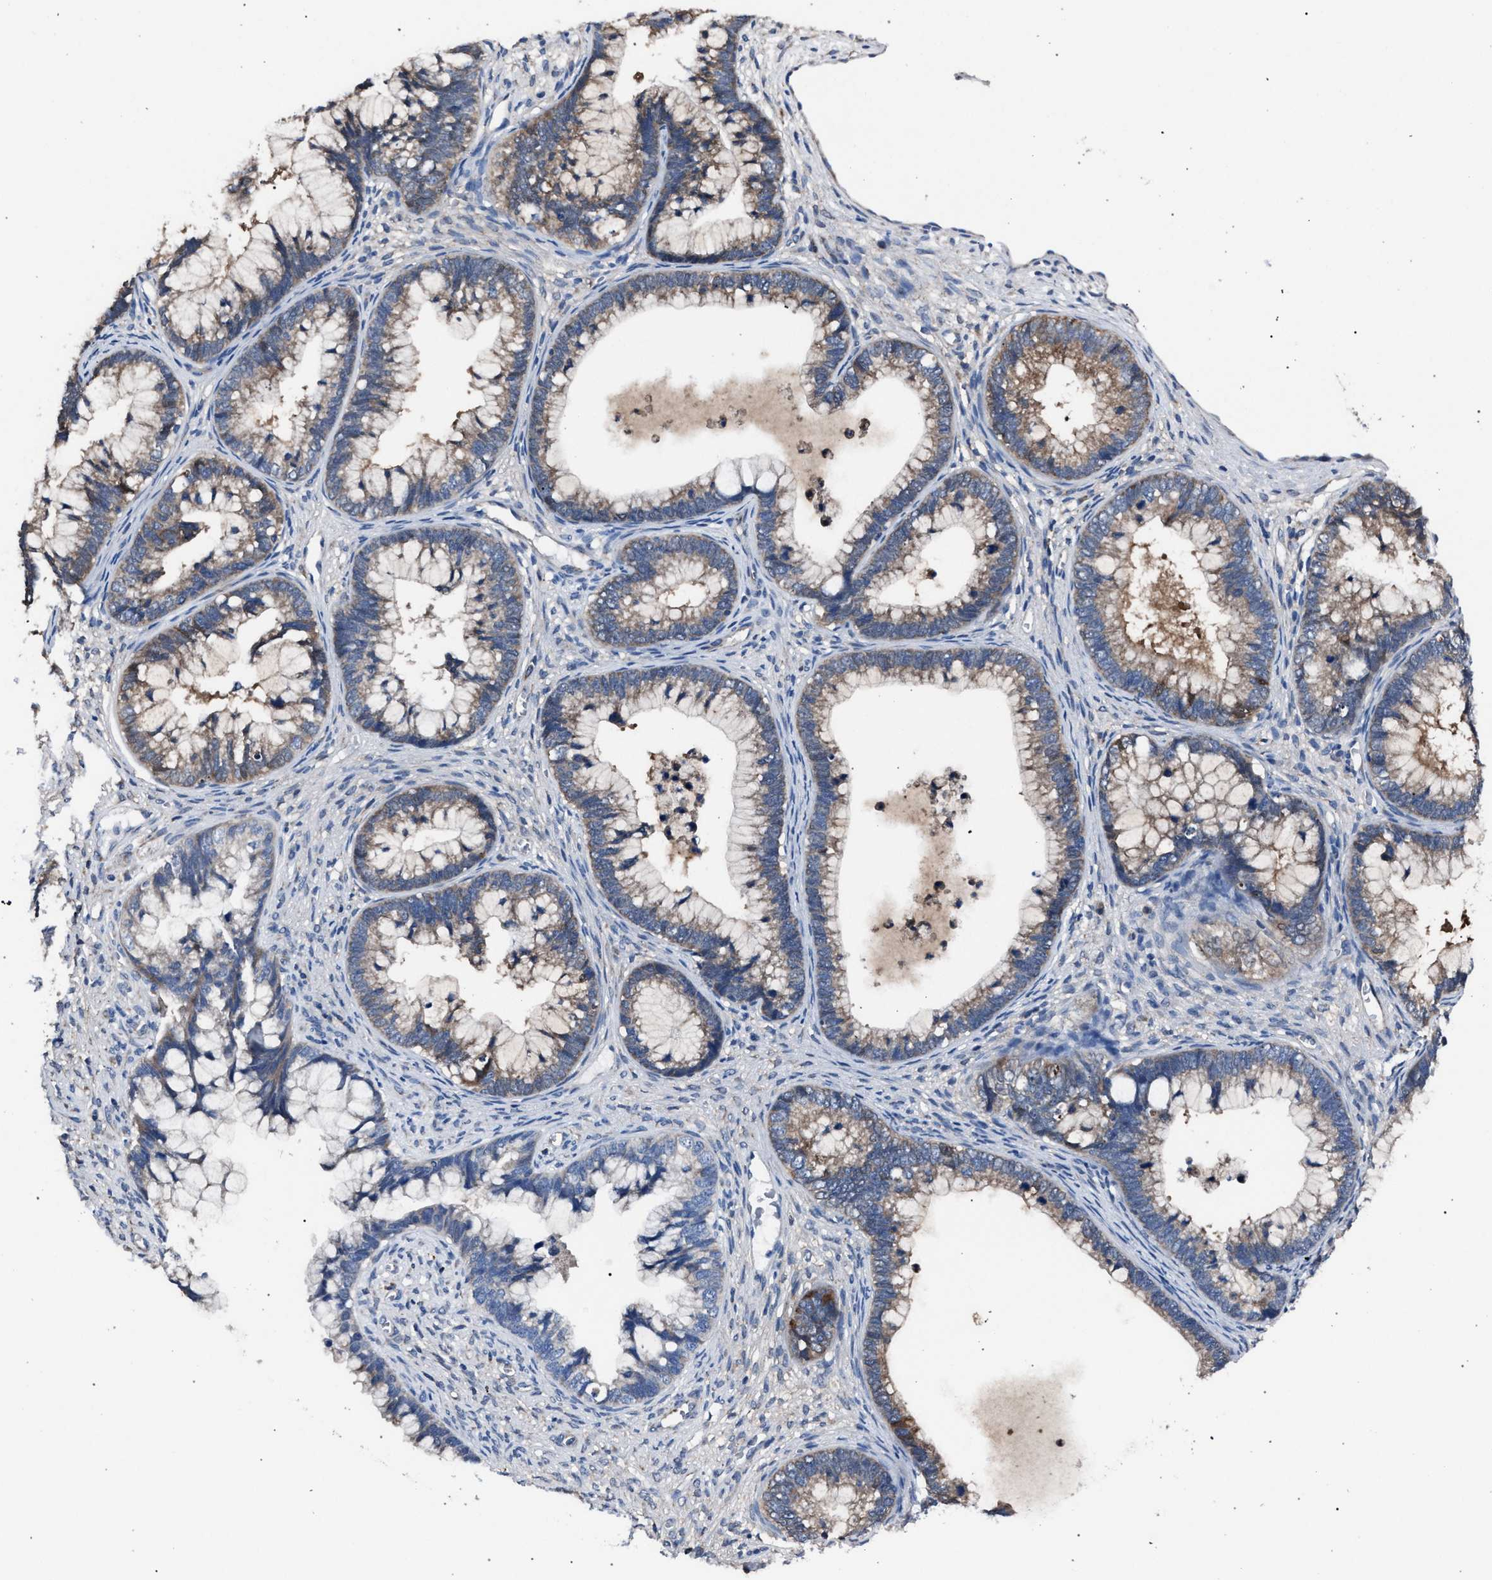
{"staining": {"intensity": "moderate", "quantity": "25%-75%", "location": "cytoplasmic/membranous"}, "tissue": "cervical cancer", "cell_type": "Tumor cells", "image_type": "cancer", "snomed": [{"axis": "morphology", "description": "Adenocarcinoma, NOS"}, {"axis": "topography", "description": "Cervix"}], "caption": "IHC of adenocarcinoma (cervical) shows medium levels of moderate cytoplasmic/membranous expression in approximately 25%-75% of tumor cells. (brown staining indicates protein expression, while blue staining denotes nuclei).", "gene": "CRYZ", "patient": {"sex": "female", "age": 44}}